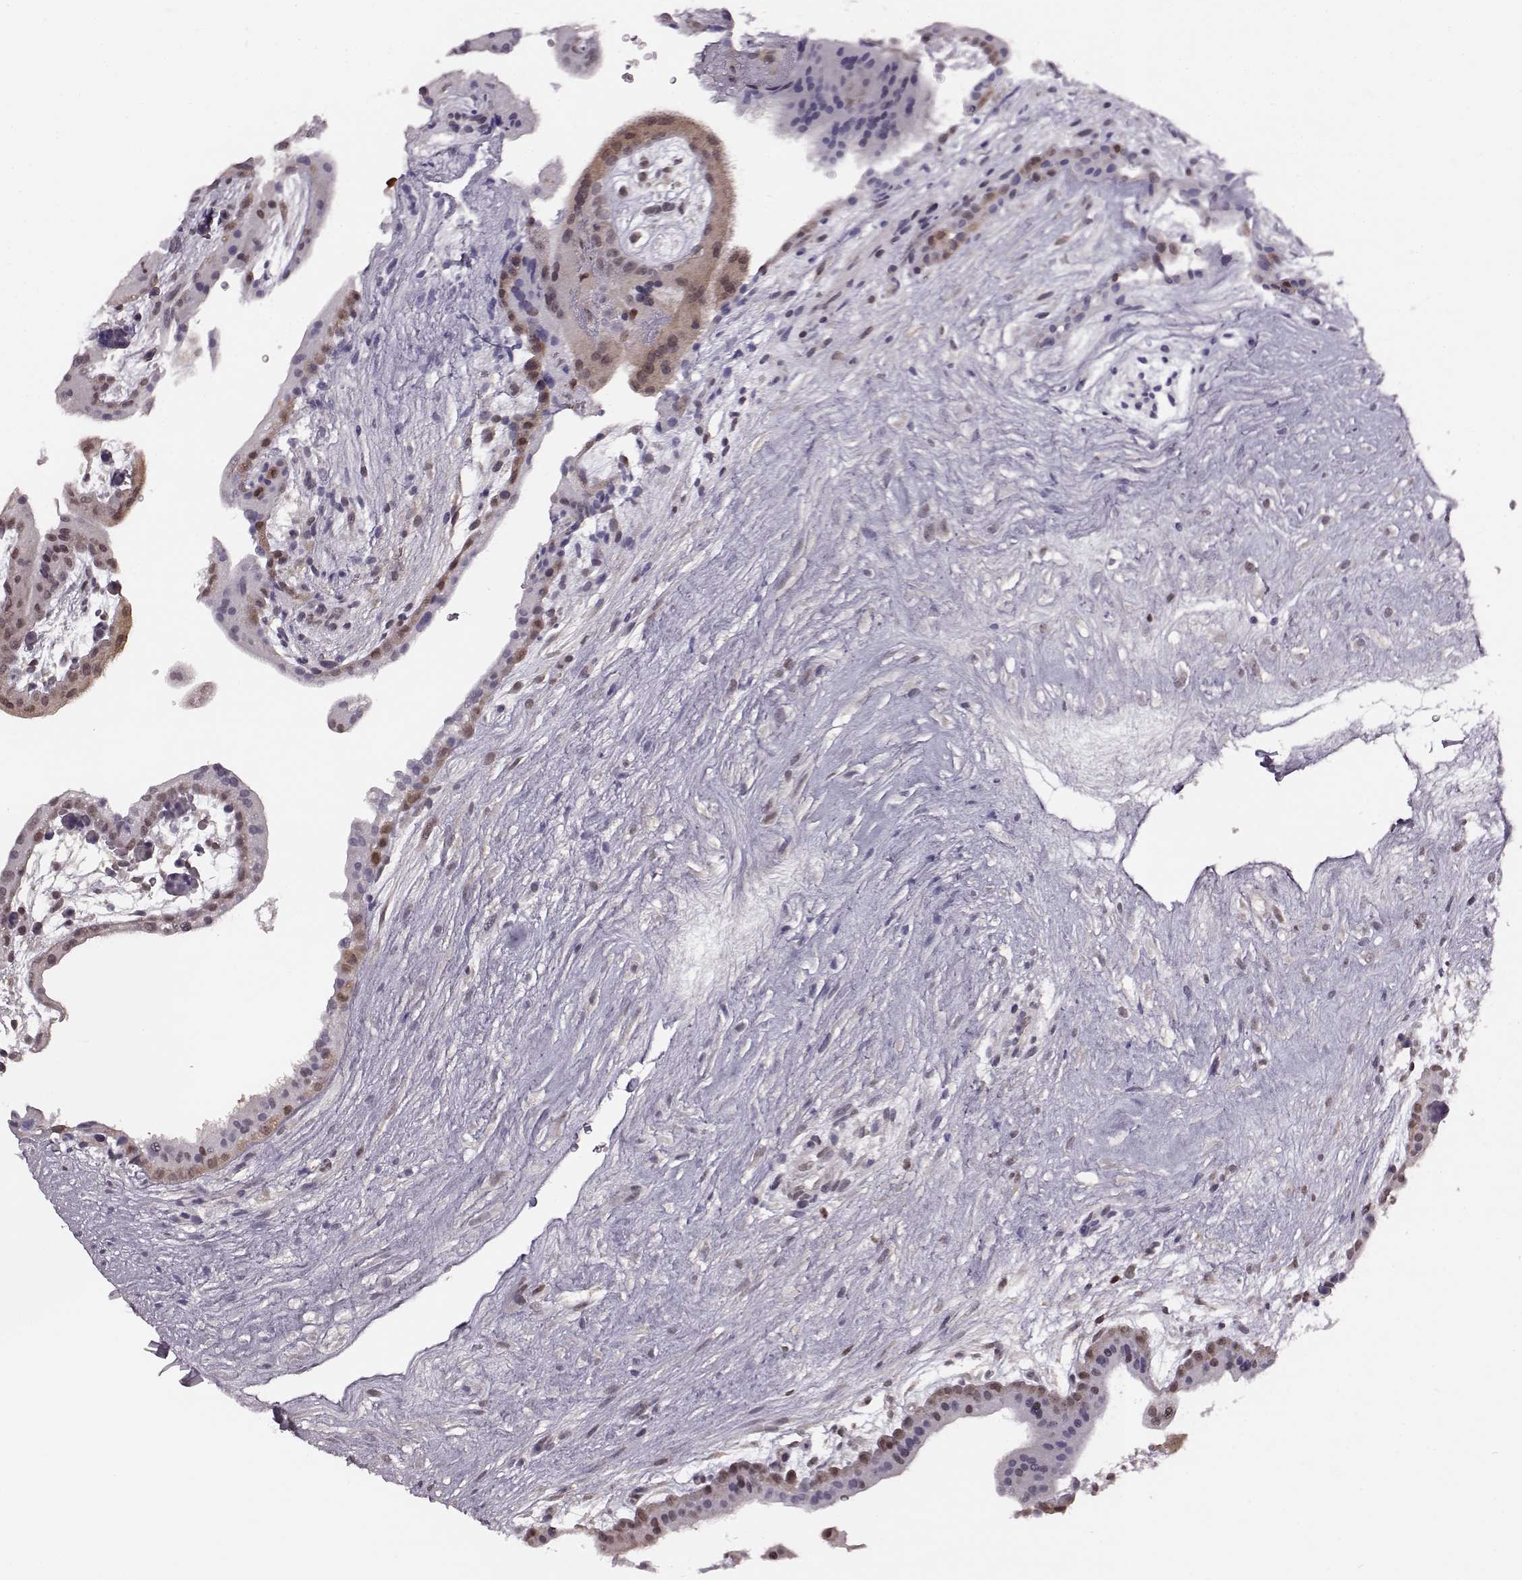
{"staining": {"intensity": "weak", "quantity": "25%-75%", "location": "nuclear"}, "tissue": "placenta", "cell_type": "Decidual cells", "image_type": "normal", "snomed": [{"axis": "morphology", "description": "Normal tissue, NOS"}, {"axis": "topography", "description": "Placenta"}], "caption": "Weak nuclear protein staining is seen in approximately 25%-75% of decidual cells in placenta. The staining was performed using DAB (3,3'-diaminobenzidine) to visualize the protein expression in brown, while the nuclei were stained in blue with hematoxylin (Magnification: 20x).", "gene": "KLF6", "patient": {"sex": "female", "age": 19}}